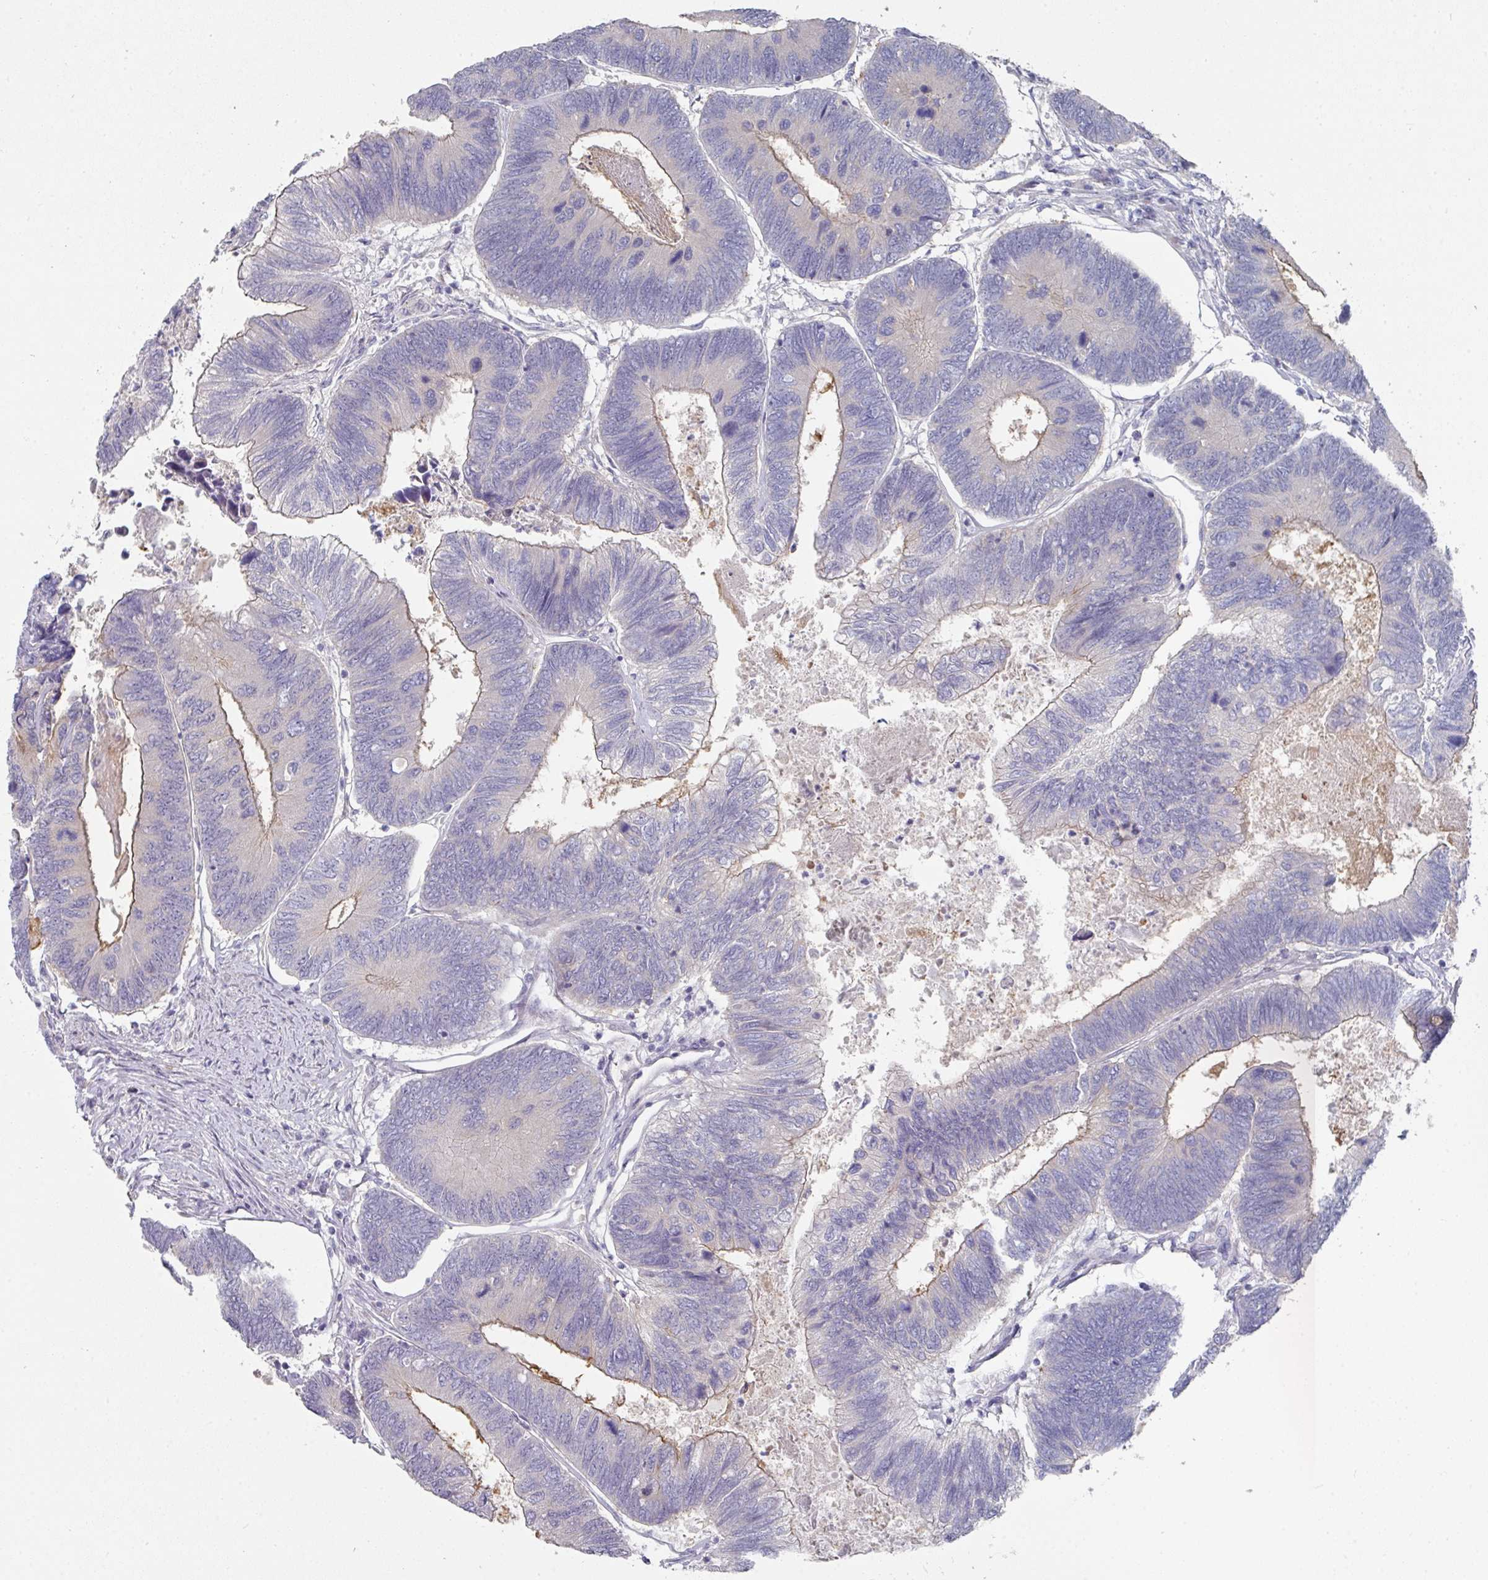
{"staining": {"intensity": "weak", "quantity": "25%-75%", "location": "cytoplasmic/membranous"}, "tissue": "colorectal cancer", "cell_type": "Tumor cells", "image_type": "cancer", "snomed": [{"axis": "morphology", "description": "Adenocarcinoma, NOS"}, {"axis": "topography", "description": "Colon"}], "caption": "Immunohistochemical staining of colorectal cancer (adenocarcinoma) reveals weak cytoplasmic/membranous protein expression in approximately 25%-75% of tumor cells.", "gene": "NT5C1A", "patient": {"sex": "female", "age": 67}}